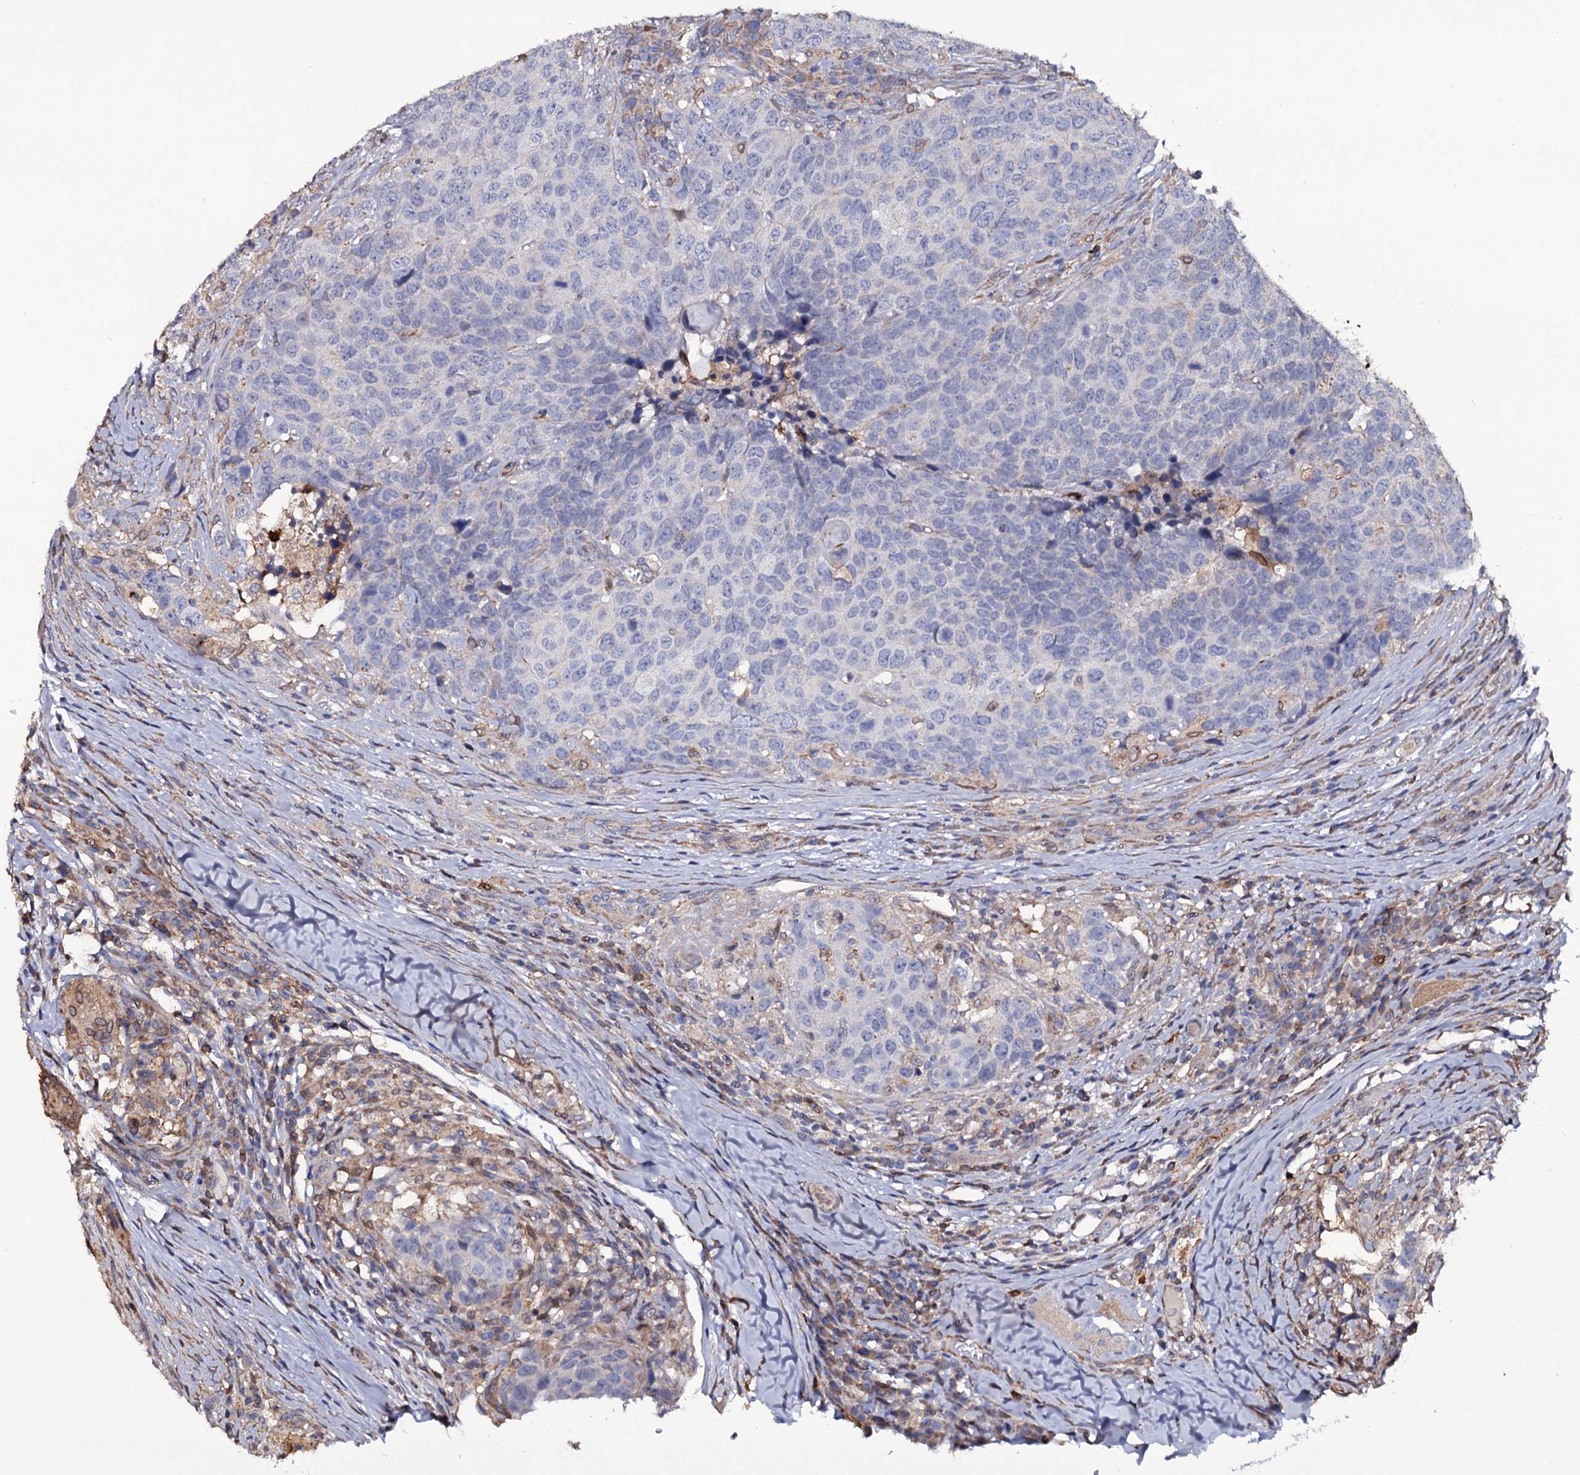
{"staining": {"intensity": "negative", "quantity": "none", "location": "none"}, "tissue": "head and neck cancer", "cell_type": "Tumor cells", "image_type": "cancer", "snomed": [{"axis": "morphology", "description": "Squamous cell carcinoma, NOS"}, {"axis": "topography", "description": "Head-Neck"}], "caption": "Head and neck squamous cell carcinoma stained for a protein using immunohistochemistry reveals no staining tumor cells.", "gene": "TTC23", "patient": {"sex": "male", "age": 66}}